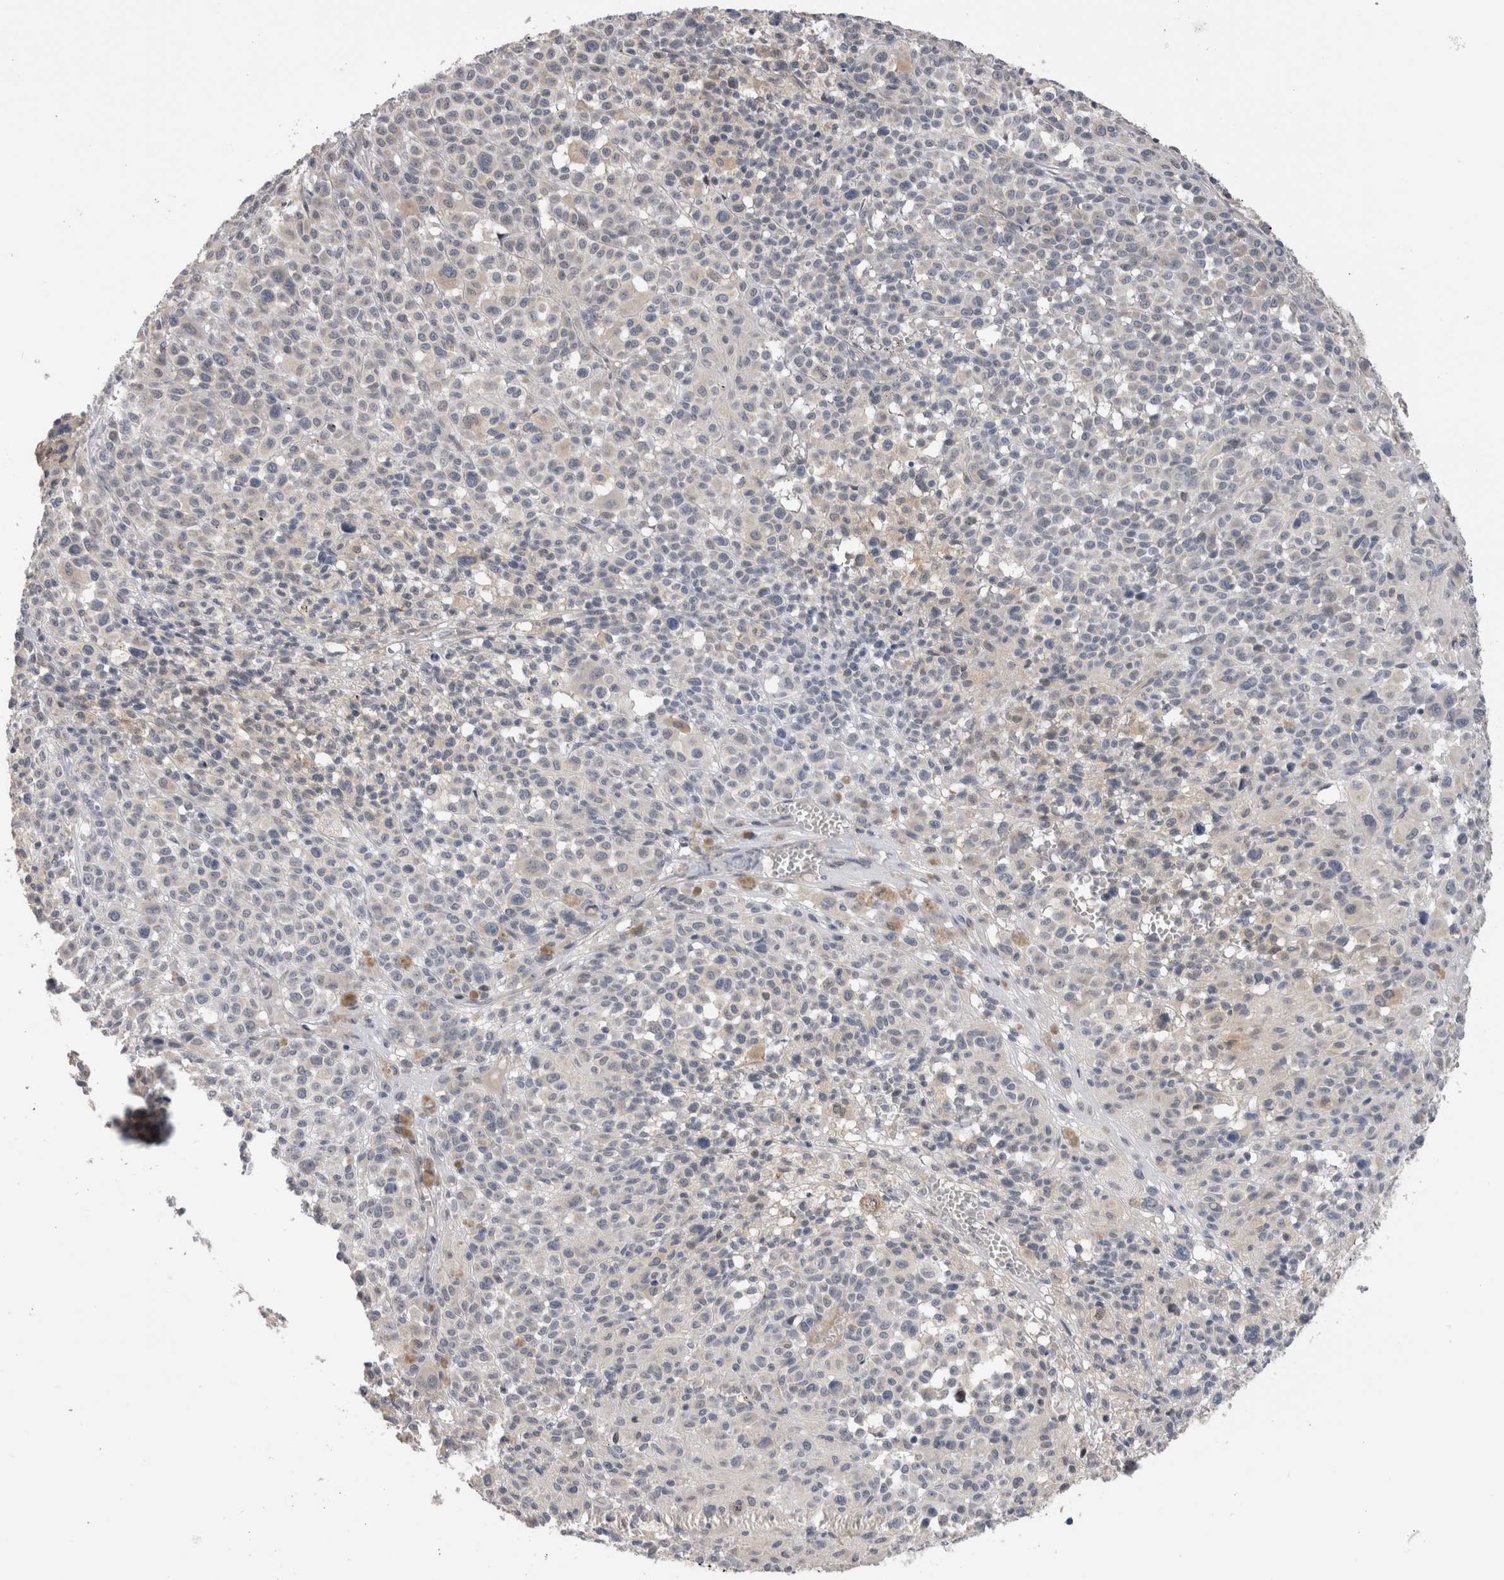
{"staining": {"intensity": "negative", "quantity": "none", "location": "none"}, "tissue": "melanoma", "cell_type": "Tumor cells", "image_type": "cancer", "snomed": [{"axis": "morphology", "description": "Malignant melanoma, Metastatic site"}, {"axis": "topography", "description": "Skin"}], "caption": "Immunohistochemistry photomicrograph of malignant melanoma (metastatic site) stained for a protein (brown), which displays no staining in tumor cells.", "gene": "CRYBG1", "patient": {"sex": "female", "age": 74}}